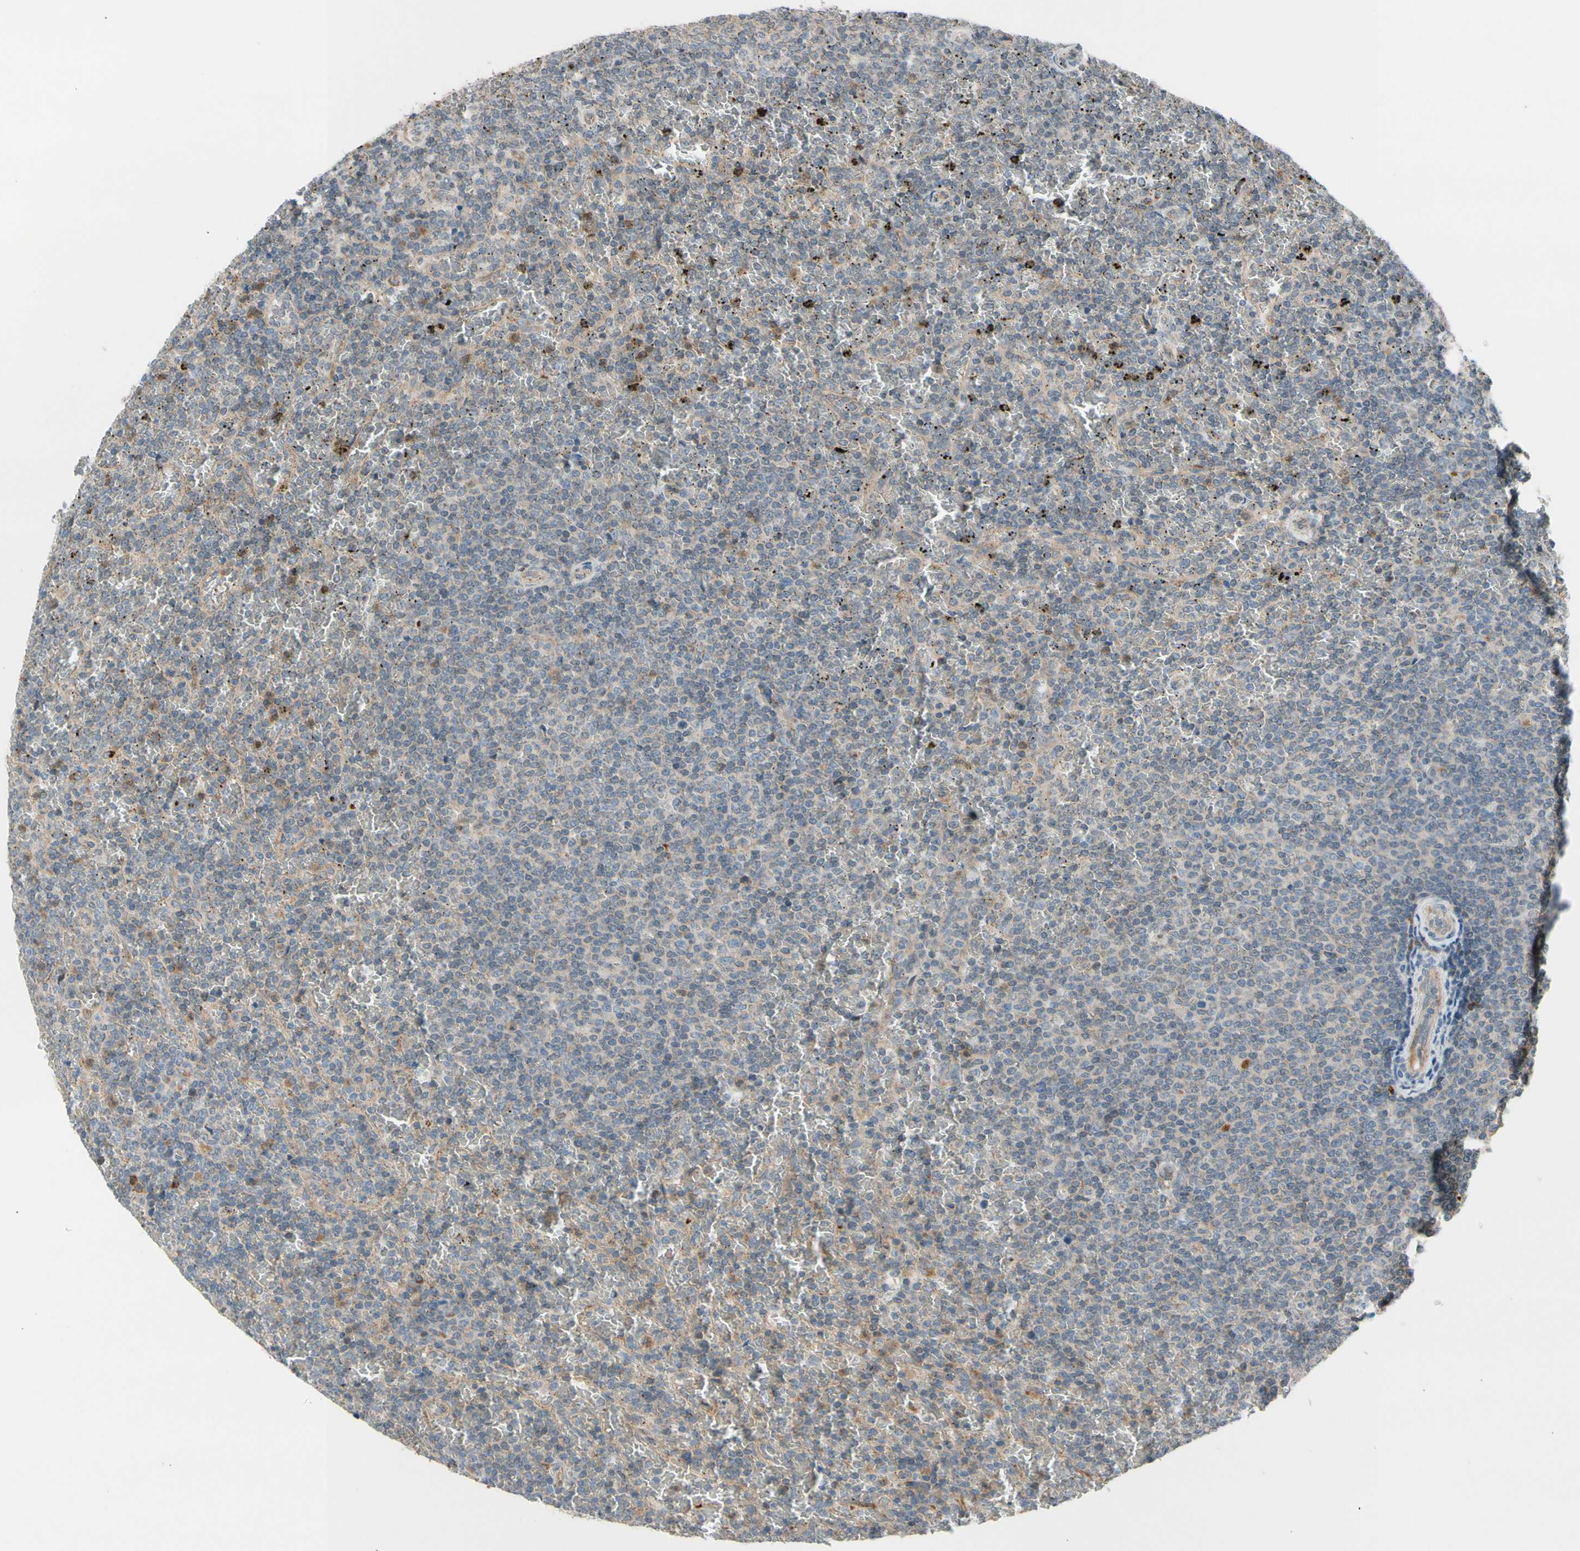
{"staining": {"intensity": "weak", "quantity": "25%-75%", "location": "cytoplasmic/membranous"}, "tissue": "lymphoma", "cell_type": "Tumor cells", "image_type": "cancer", "snomed": [{"axis": "morphology", "description": "Malignant lymphoma, non-Hodgkin's type, Low grade"}, {"axis": "topography", "description": "Spleen"}], "caption": "Immunohistochemical staining of lymphoma reveals weak cytoplasmic/membranous protein staining in about 25%-75% of tumor cells. (brown staining indicates protein expression, while blue staining denotes nuclei).", "gene": "GALNT5", "patient": {"sex": "female", "age": 77}}